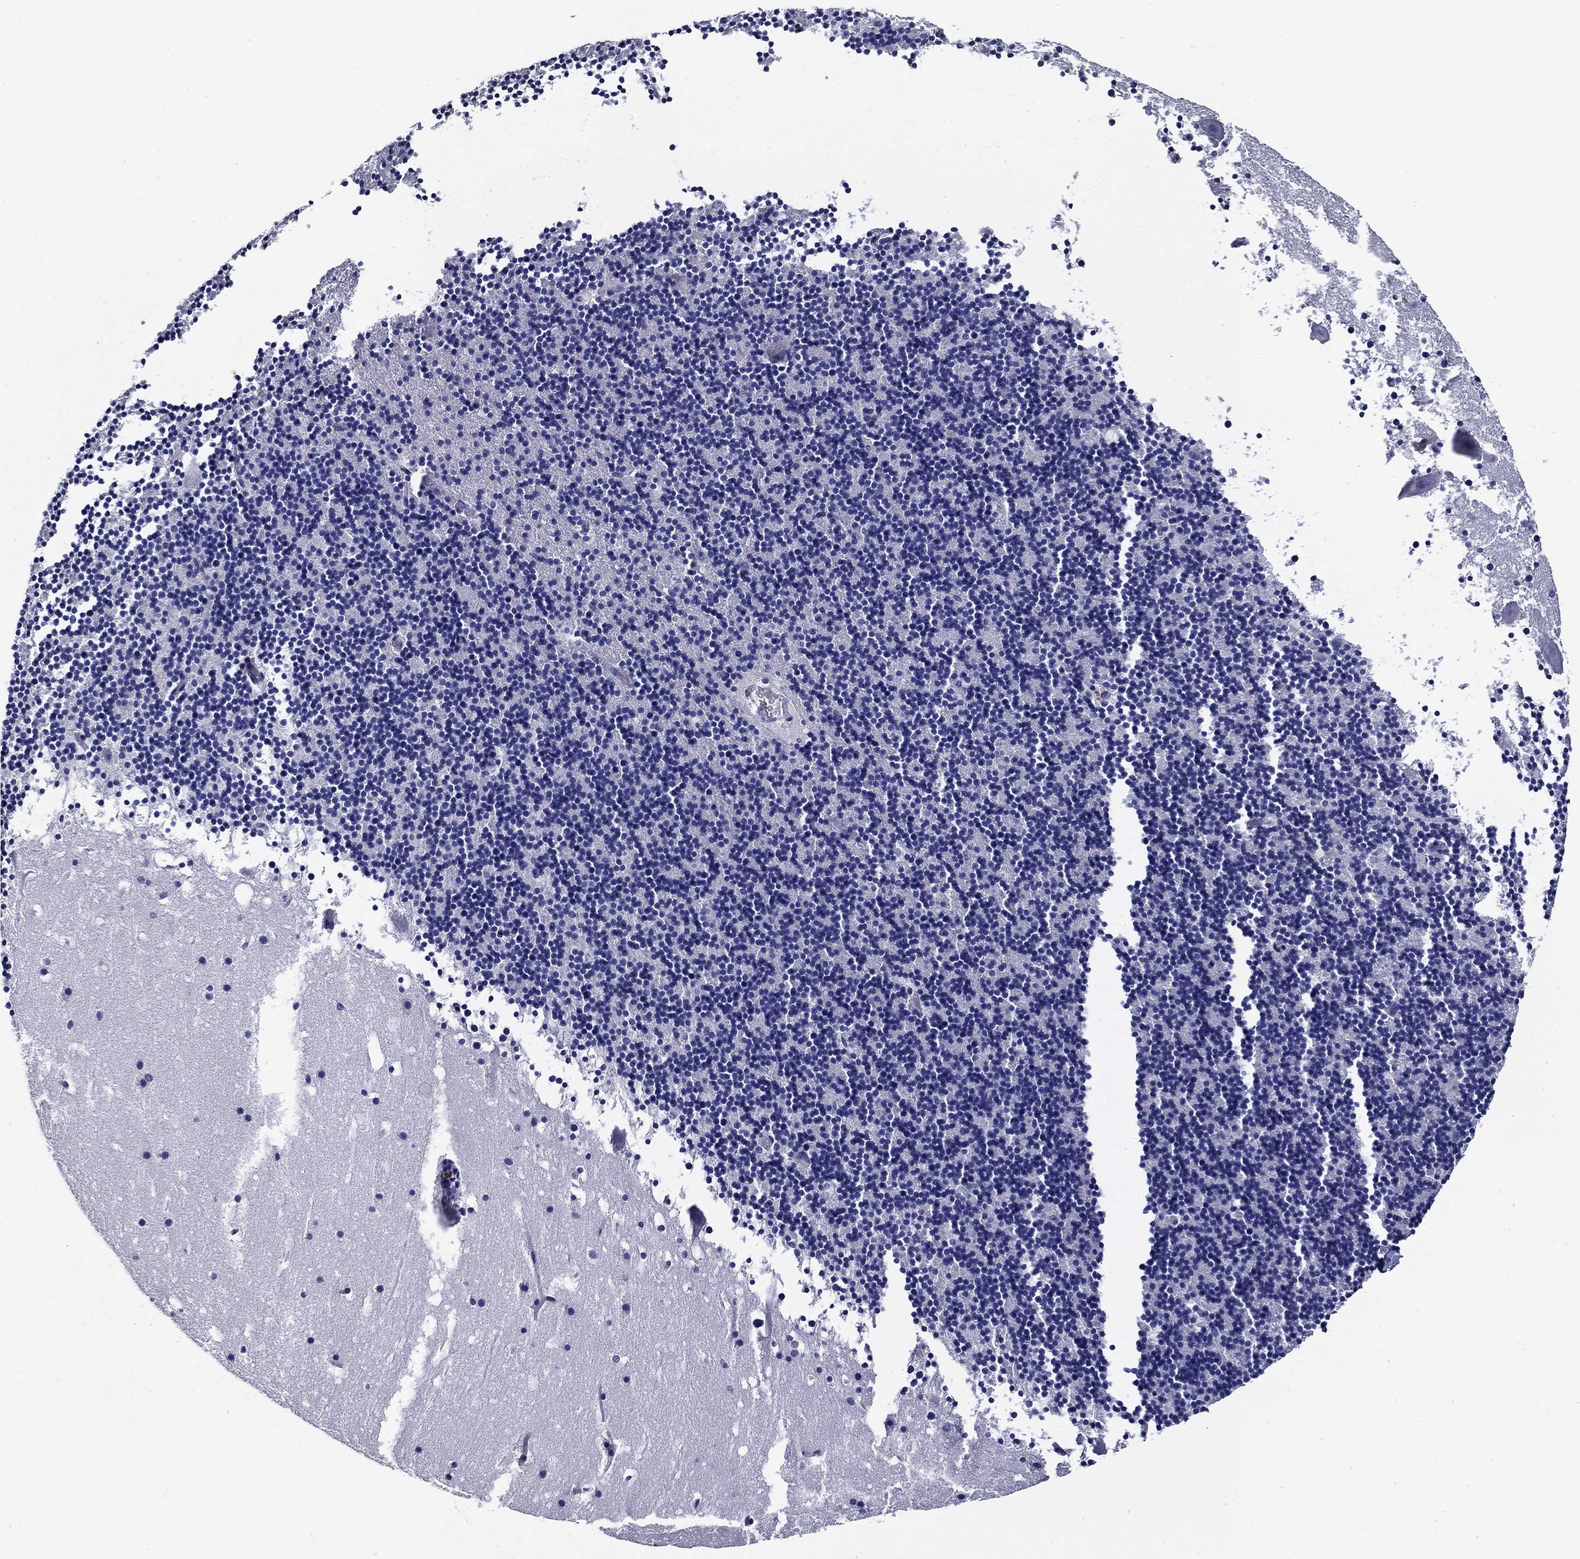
{"staining": {"intensity": "negative", "quantity": "none", "location": "none"}, "tissue": "cerebellum", "cell_type": "Cells in granular layer", "image_type": "normal", "snomed": [{"axis": "morphology", "description": "Normal tissue, NOS"}, {"axis": "topography", "description": "Cerebellum"}], "caption": "Protein analysis of unremarkable cerebellum reveals no significant positivity in cells in granular layer. (DAB (3,3'-diaminobenzidine) immunohistochemistry (IHC) with hematoxylin counter stain).", "gene": "POU2F2", "patient": {"sex": "male", "age": 37}}